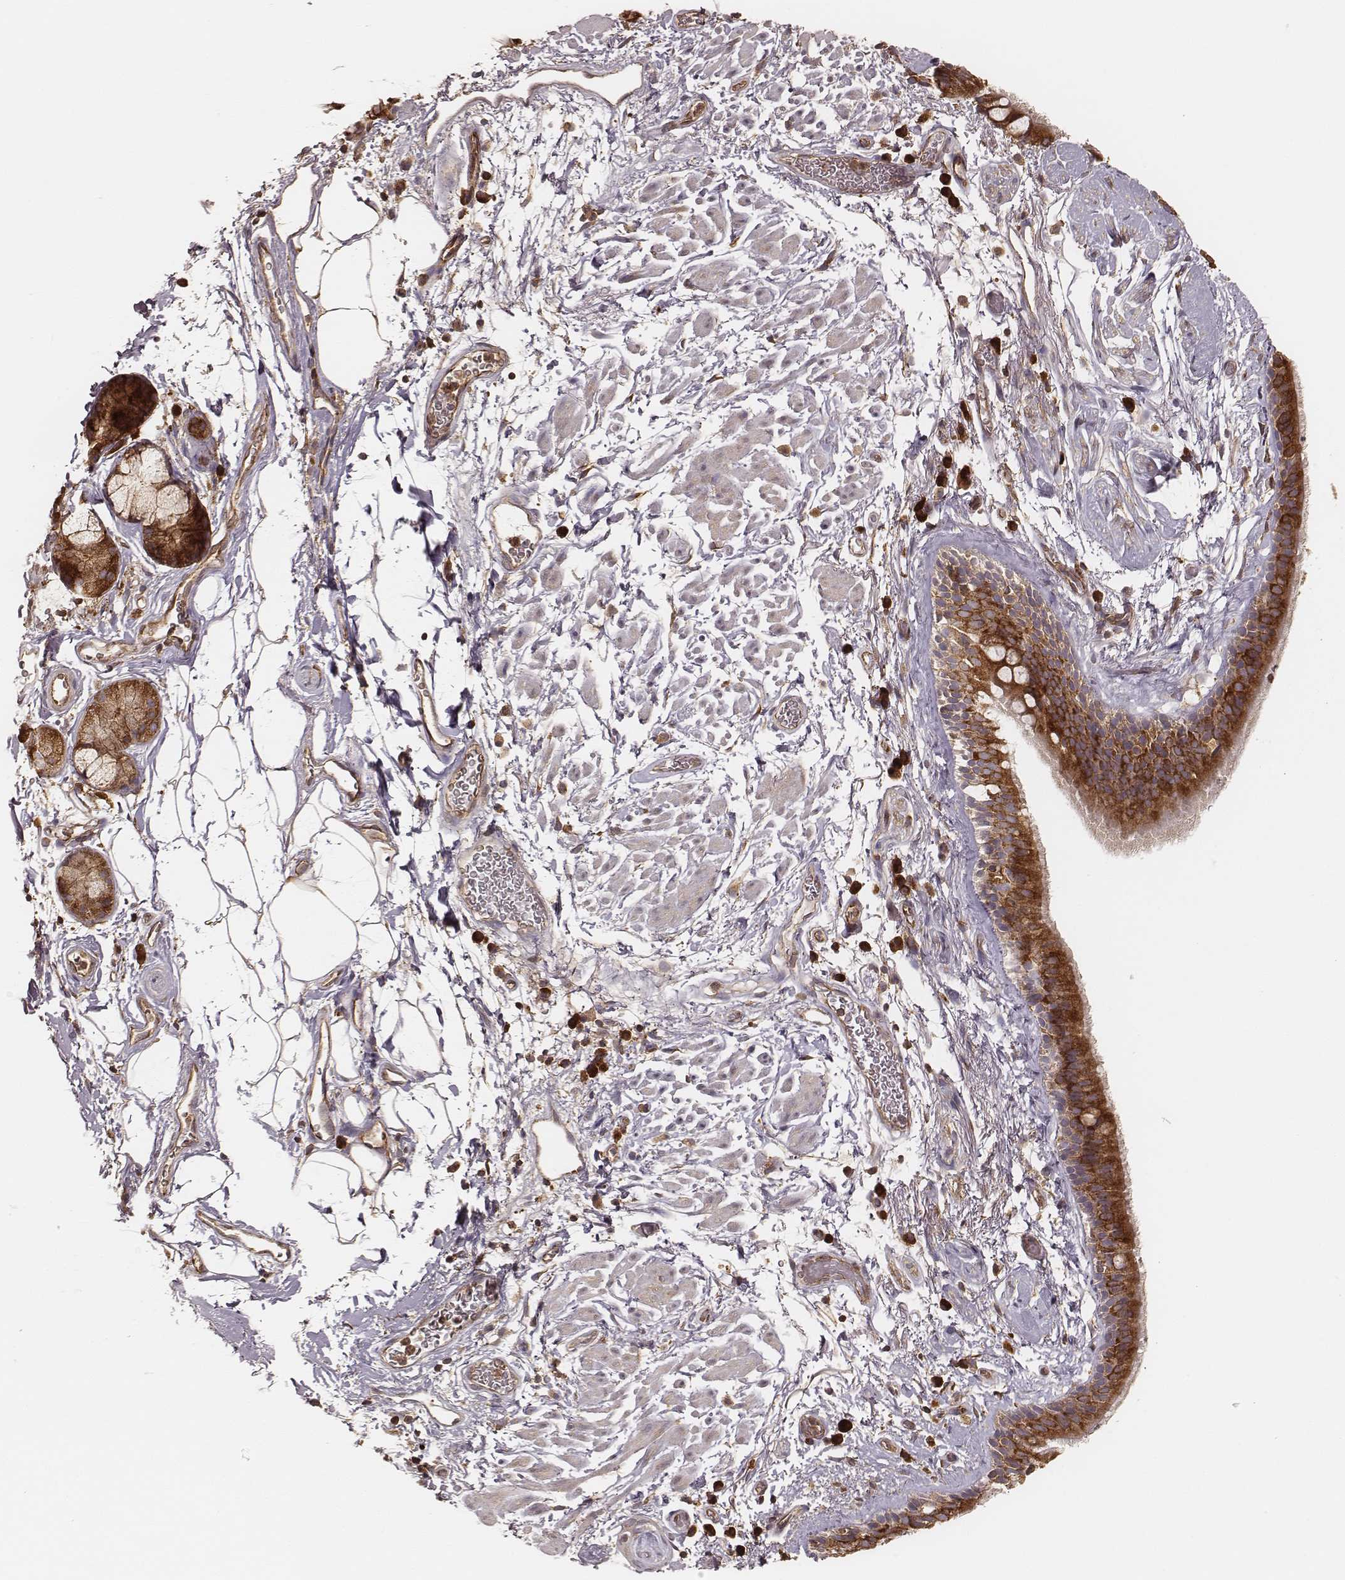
{"staining": {"intensity": "strong", "quantity": ">75%", "location": "cytoplasmic/membranous"}, "tissue": "bronchus", "cell_type": "Respiratory epithelial cells", "image_type": "normal", "snomed": [{"axis": "morphology", "description": "Normal tissue, NOS"}, {"axis": "topography", "description": "Cartilage tissue"}, {"axis": "topography", "description": "Bronchus"}], "caption": "Human bronchus stained with a brown dye exhibits strong cytoplasmic/membranous positive positivity in approximately >75% of respiratory epithelial cells.", "gene": "CARS1", "patient": {"sex": "male", "age": 58}}